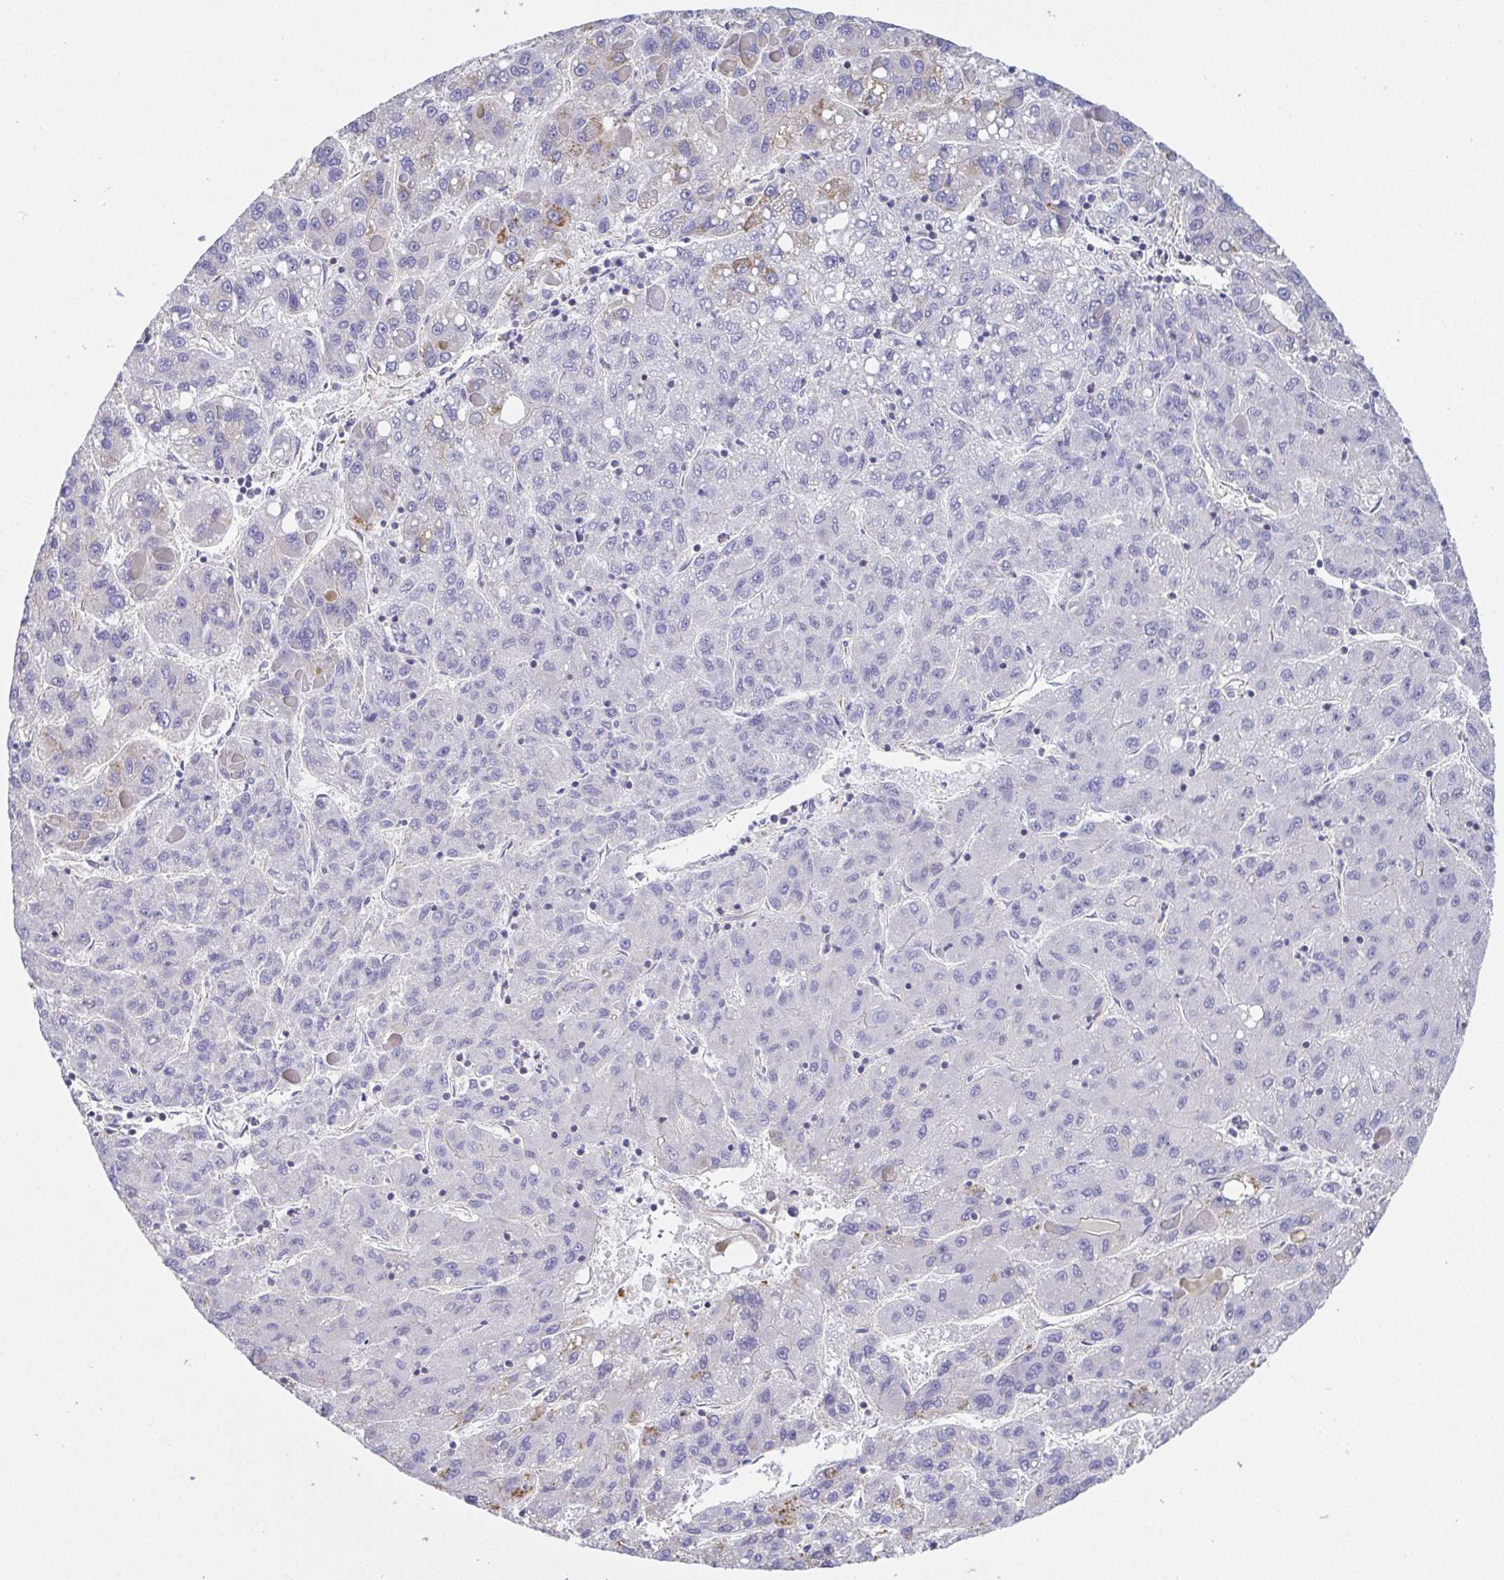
{"staining": {"intensity": "negative", "quantity": "none", "location": "none"}, "tissue": "liver cancer", "cell_type": "Tumor cells", "image_type": "cancer", "snomed": [{"axis": "morphology", "description": "Carcinoma, Hepatocellular, NOS"}, {"axis": "topography", "description": "Liver"}], "caption": "Tumor cells show no significant expression in hepatocellular carcinoma (liver).", "gene": "MYL6", "patient": {"sex": "female", "age": 82}}